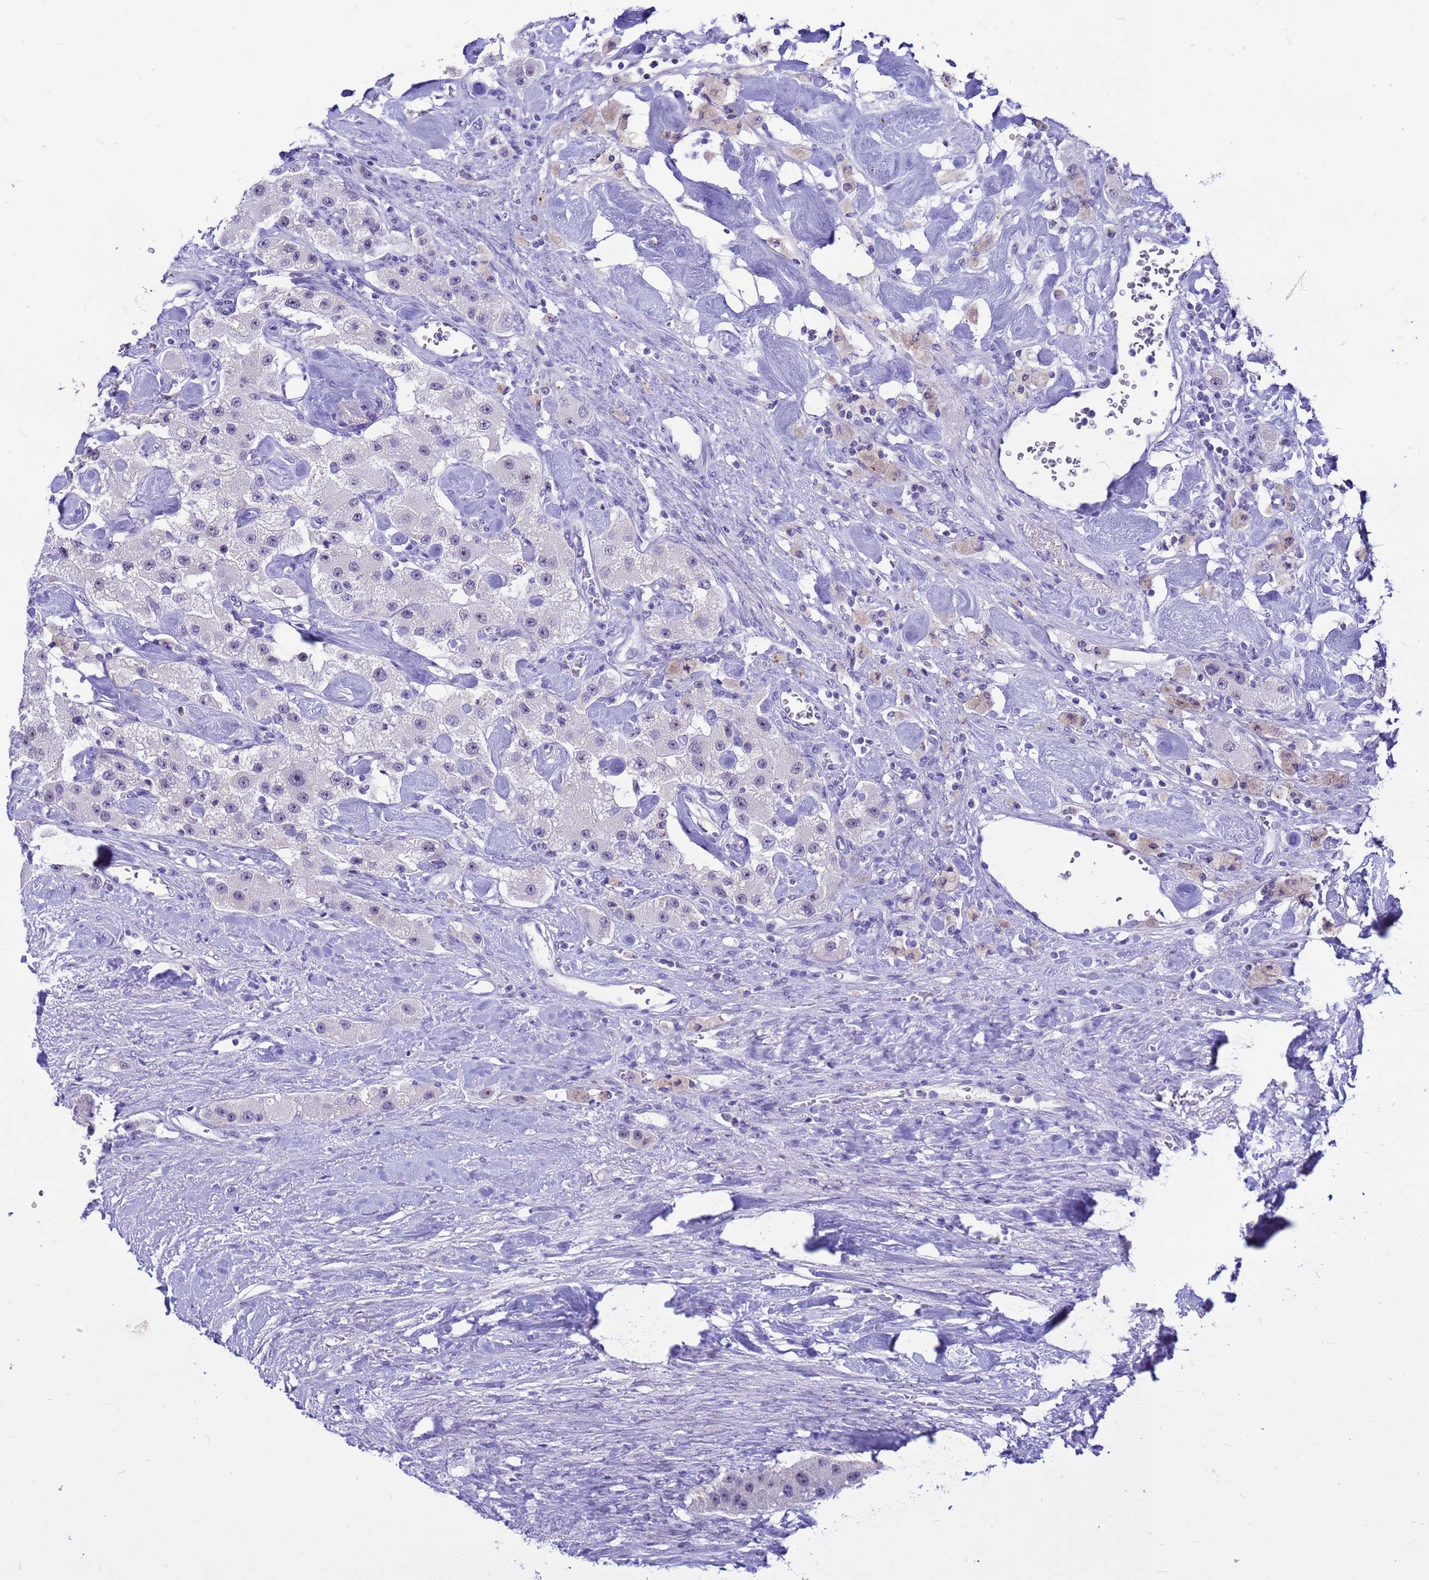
{"staining": {"intensity": "negative", "quantity": "none", "location": "none"}, "tissue": "carcinoid", "cell_type": "Tumor cells", "image_type": "cancer", "snomed": [{"axis": "morphology", "description": "Carcinoid, malignant, NOS"}, {"axis": "topography", "description": "Pancreas"}], "caption": "Immunohistochemistry of human carcinoid exhibits no positivity in tumor cells.", "gene": "DMRTC2", "patient": {"sex": "male", "age": 41}}